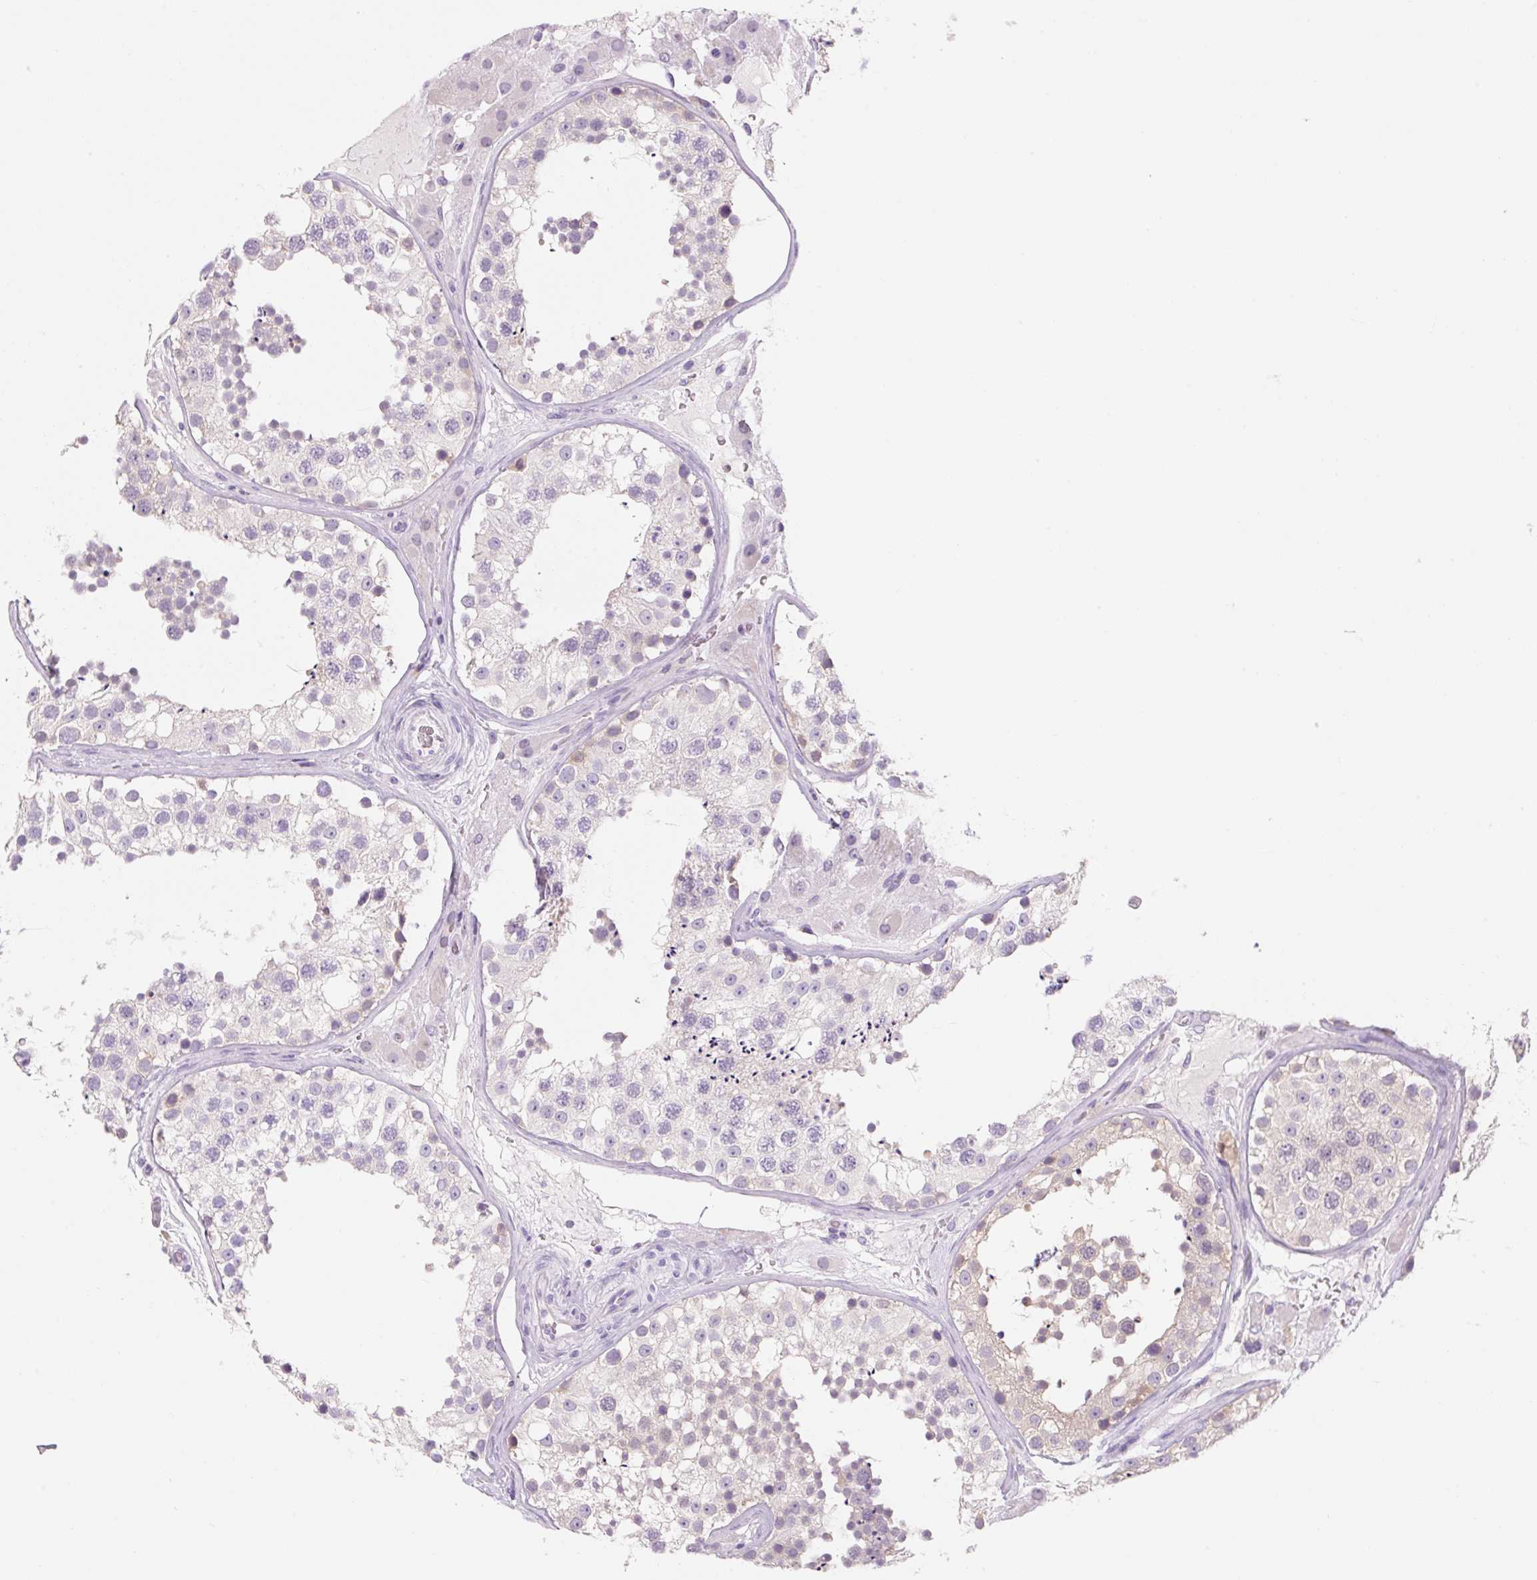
{"staining": {"intensity": "negative", "quantity": "none", "location": "none"}, "tissue": "testis", "cell_type": "Cells in seminiferous ducts", "image_type": "normal", "snomed": [{"axis": "morphology", "description": "Normal tissue, NOS"}, {"axis": "topography", "description": "Testis"}], "caption": "Immunohistochemistry photomicrograph of normal testis stained for a protein (brown), which exhibits no expression in cells in seminiferous ducts. (DAB IHC, high magnification).", "gene": "FABP5", "patient": {"sex": "male", "age": 26}}